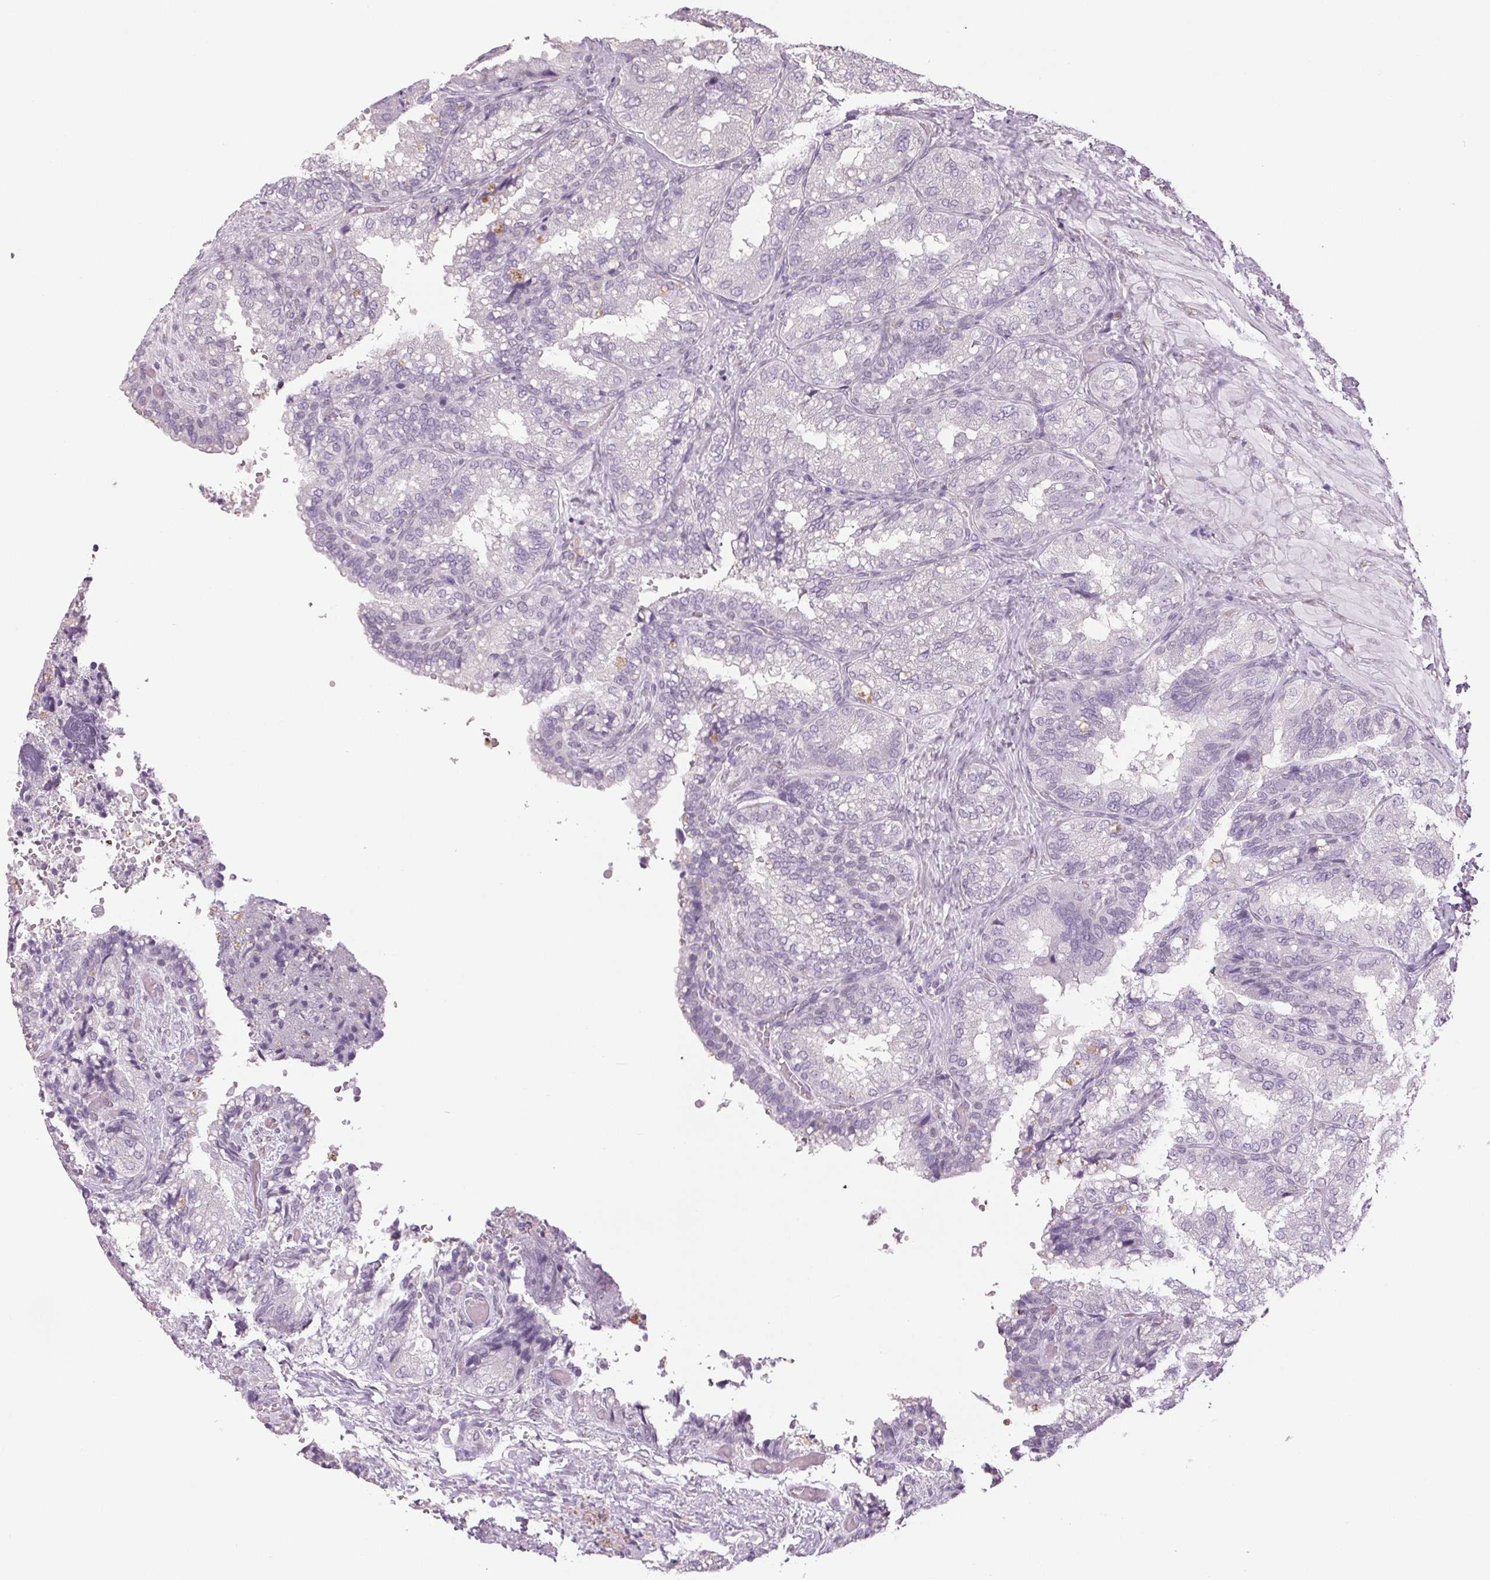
{"staining": {"intensity": "negative", "quantity": "none", "location": "none"}, "tissue": "seminal vesicle", "cell_type": "Glandular cells", "image_type": "normal", "snomed": [{"axis": "morphology", "description": "Normal tissue, NOS"}, {"axis": "topography", "description": "Seminal veicle"}], "caption": "This photomicrograph is of unremarkable seminal vesicle stained with immunohistochemistry (IHC) to label a protein in brown with the nuclei are counter-stained blue. There is no expression in glandular cells.", "gene": "DNAJC6", "patient": {"sex": "male", "age": 57}}